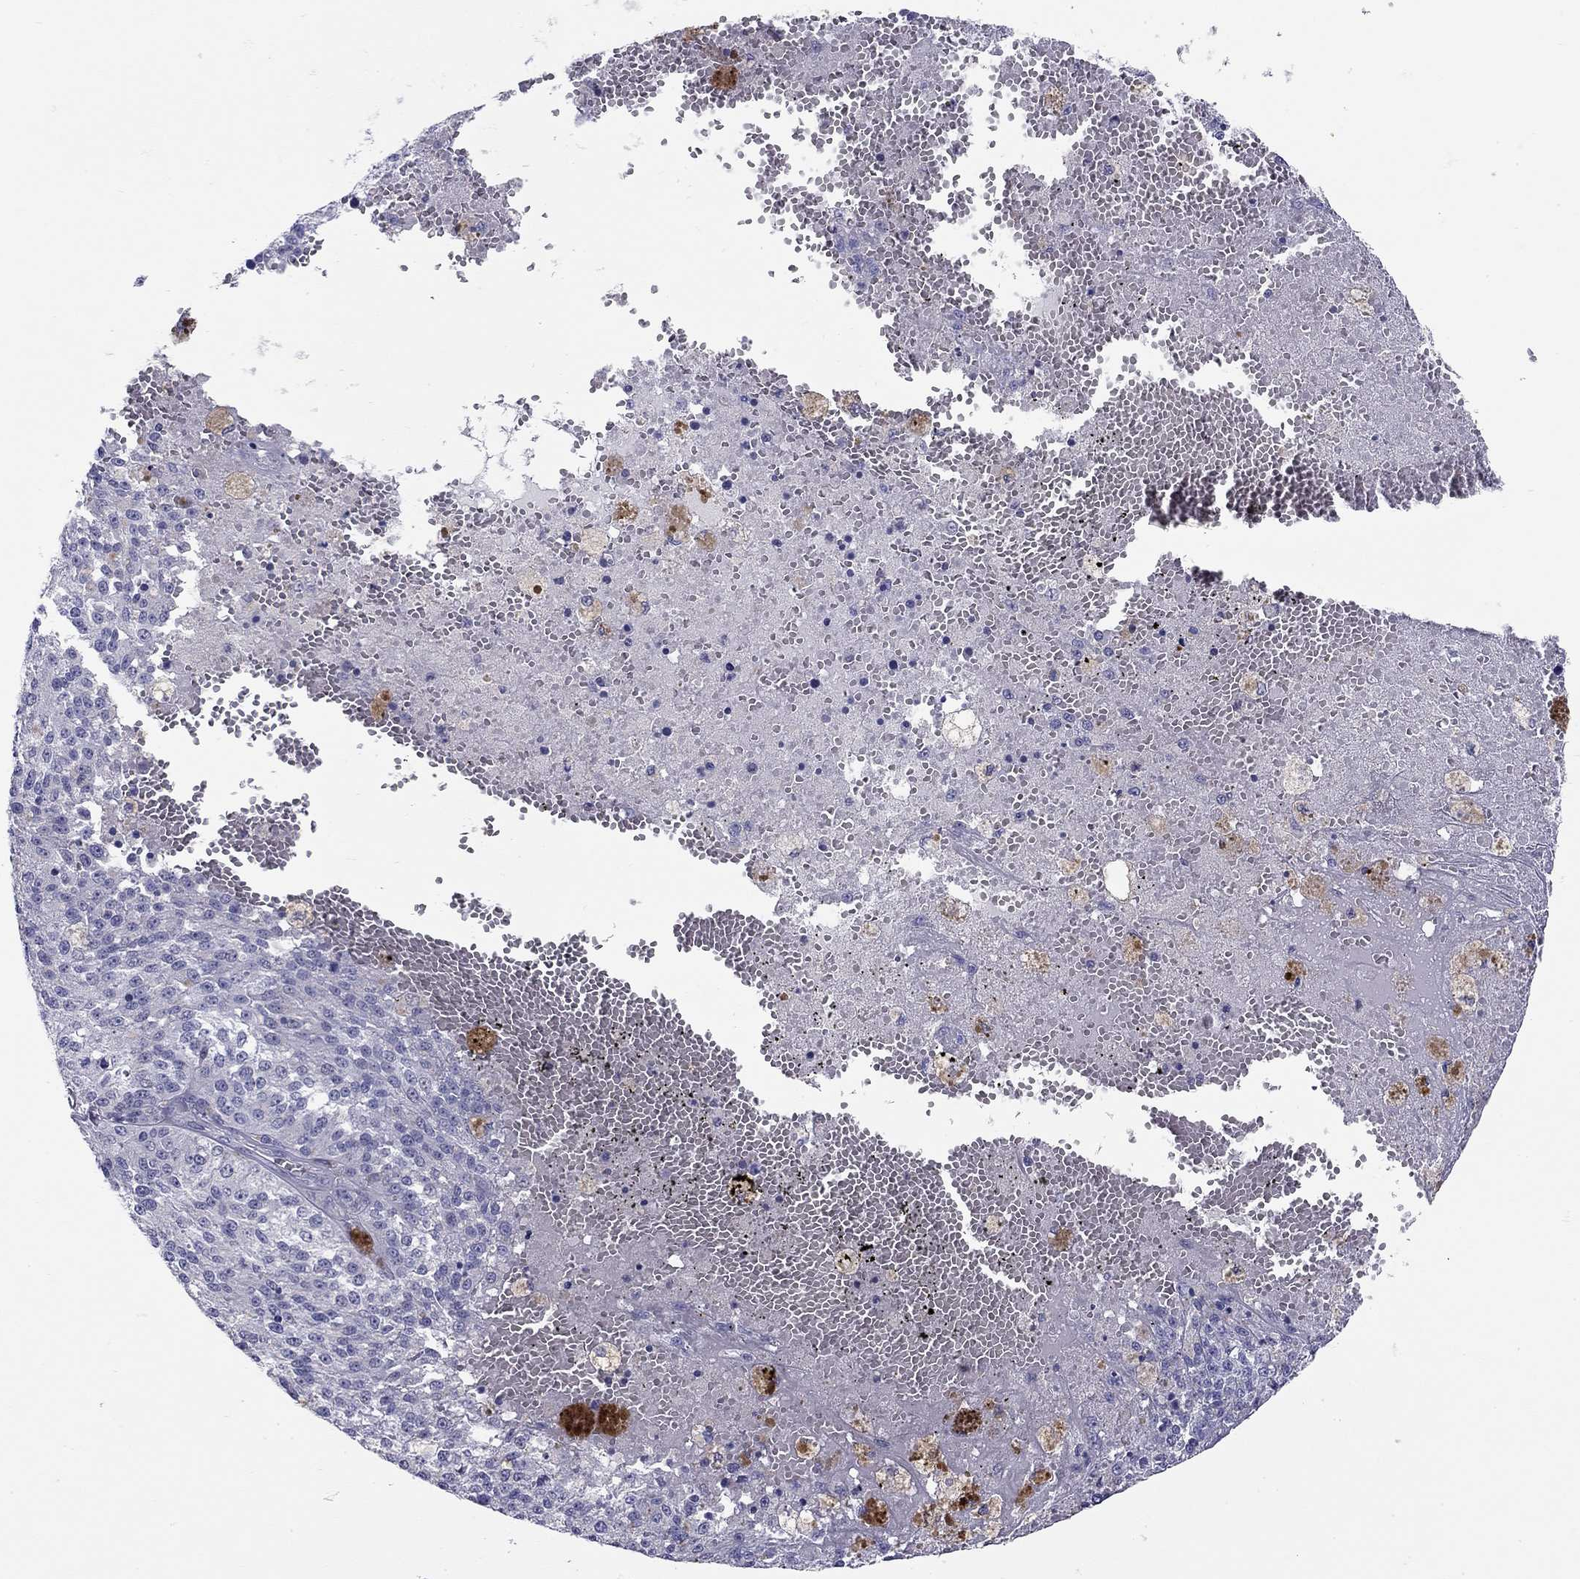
{"staining": {"intensity": "negative", "quantity": "none", "location": "none"}, "tissue": "melanoma", "cell_type": "Tumor cells", "image_type": "cancer", "snomed": [{"axis": "morphology", "description": "Malignant melanoma, Metastatic site"}, {"axis": "topography", "description": "Lymph node"}], "caption": "The image shows no staining of tumor cells in melanoma. (Brightfield microscopy of DAB (3,3'-diaminobenzidine) immunohistochemistry (IHC) at high magnification).", "gene": "C8orf88", "patient": {"sex": "female", "age": 64}}